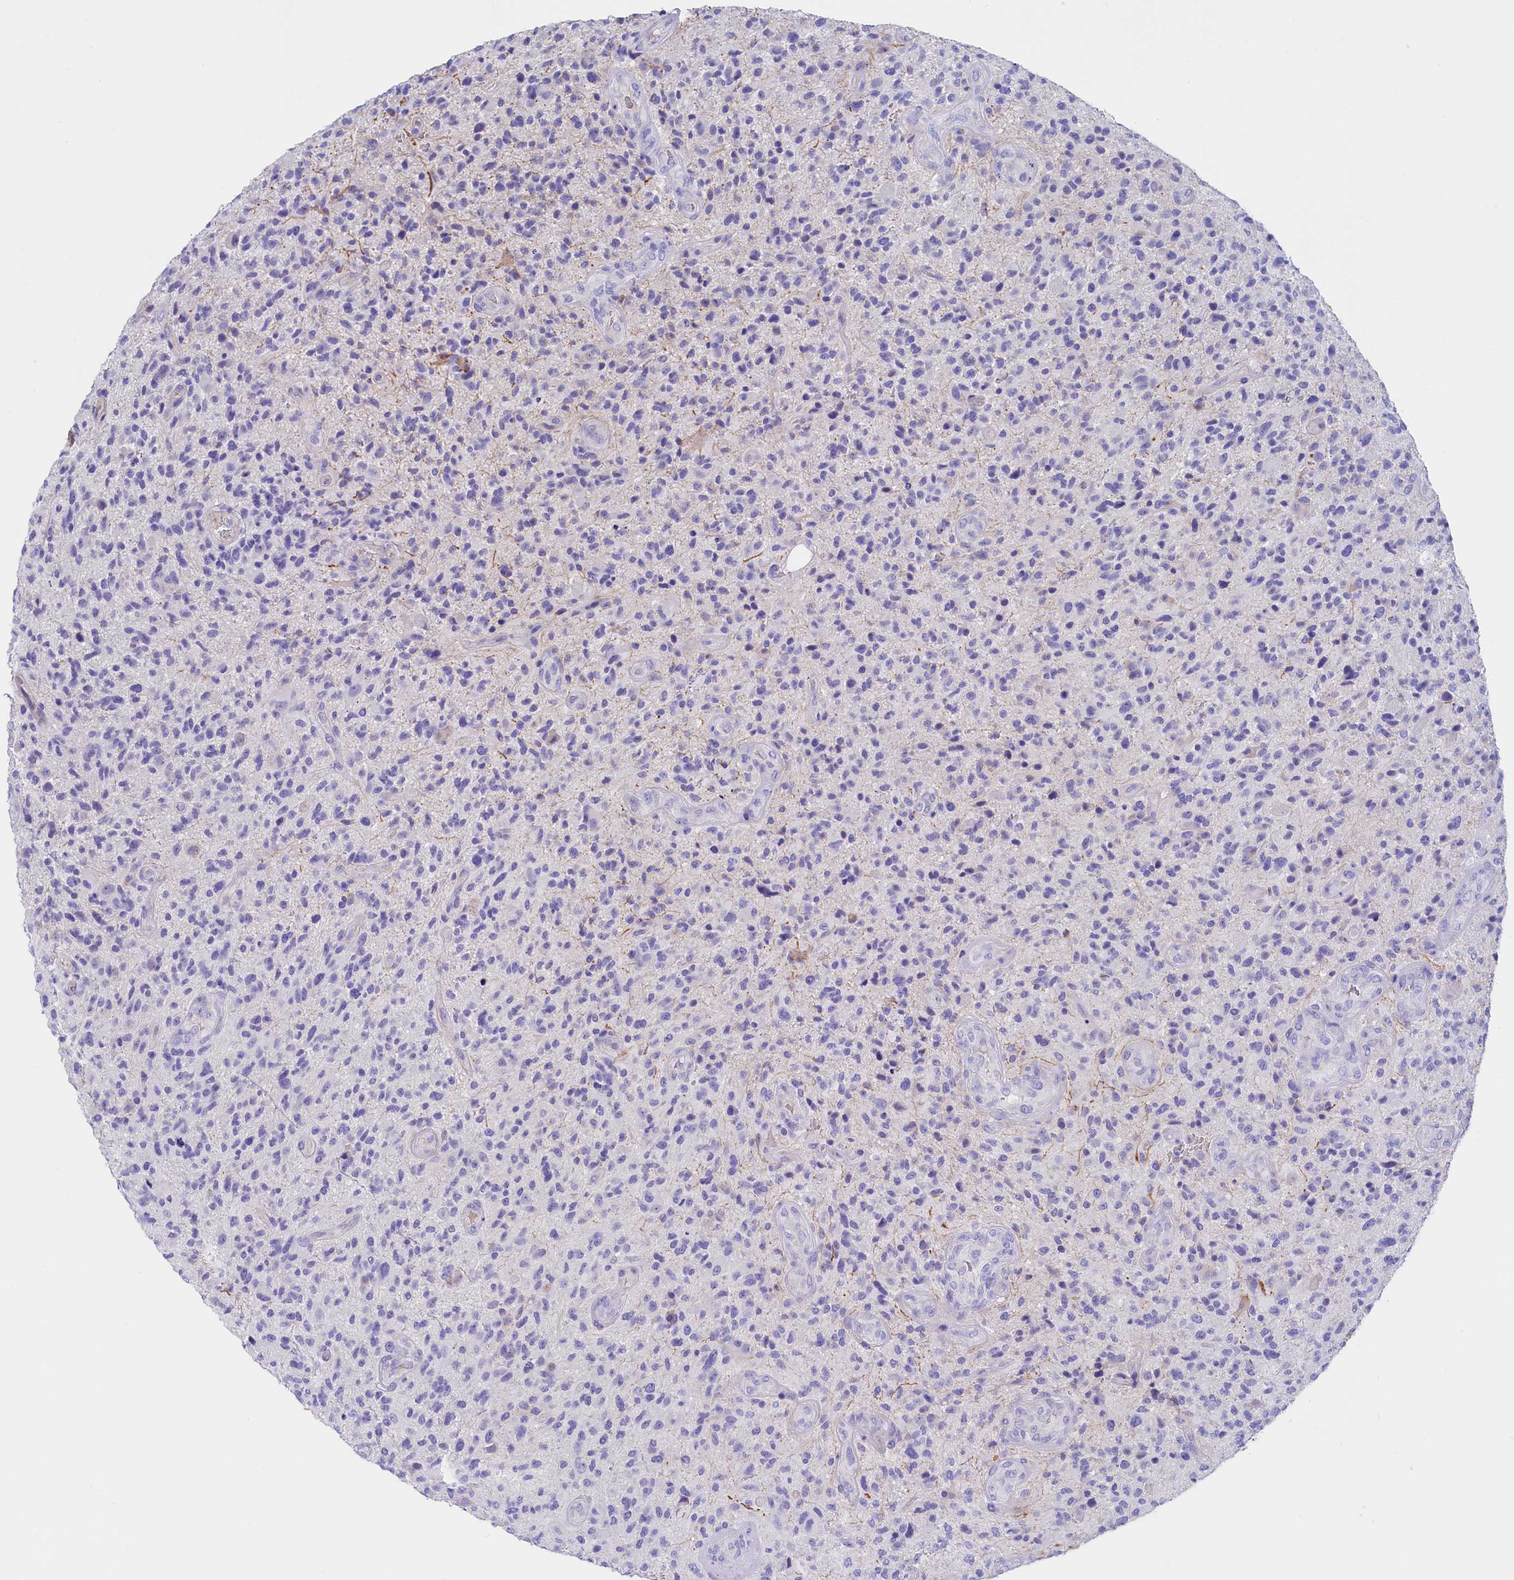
{"staining": {"intensity": "negative", "quantity": "none", "location": "none"}, "tissue": "glioma", "cell_type": "Tumor cells", "image_type": "cancer", "snomed": [{"axis": "morphology", "description": "Glioma, malignant, High grade"}, {"axis": "topography", "description": "Brain"}], "caption": "DAB immunohistochemical staining of malignant high-grade glioma reveals no significant positivity in tumor cells.", "gene": "SULT2A1", "patient": {"sex": "male", "age": 47}}